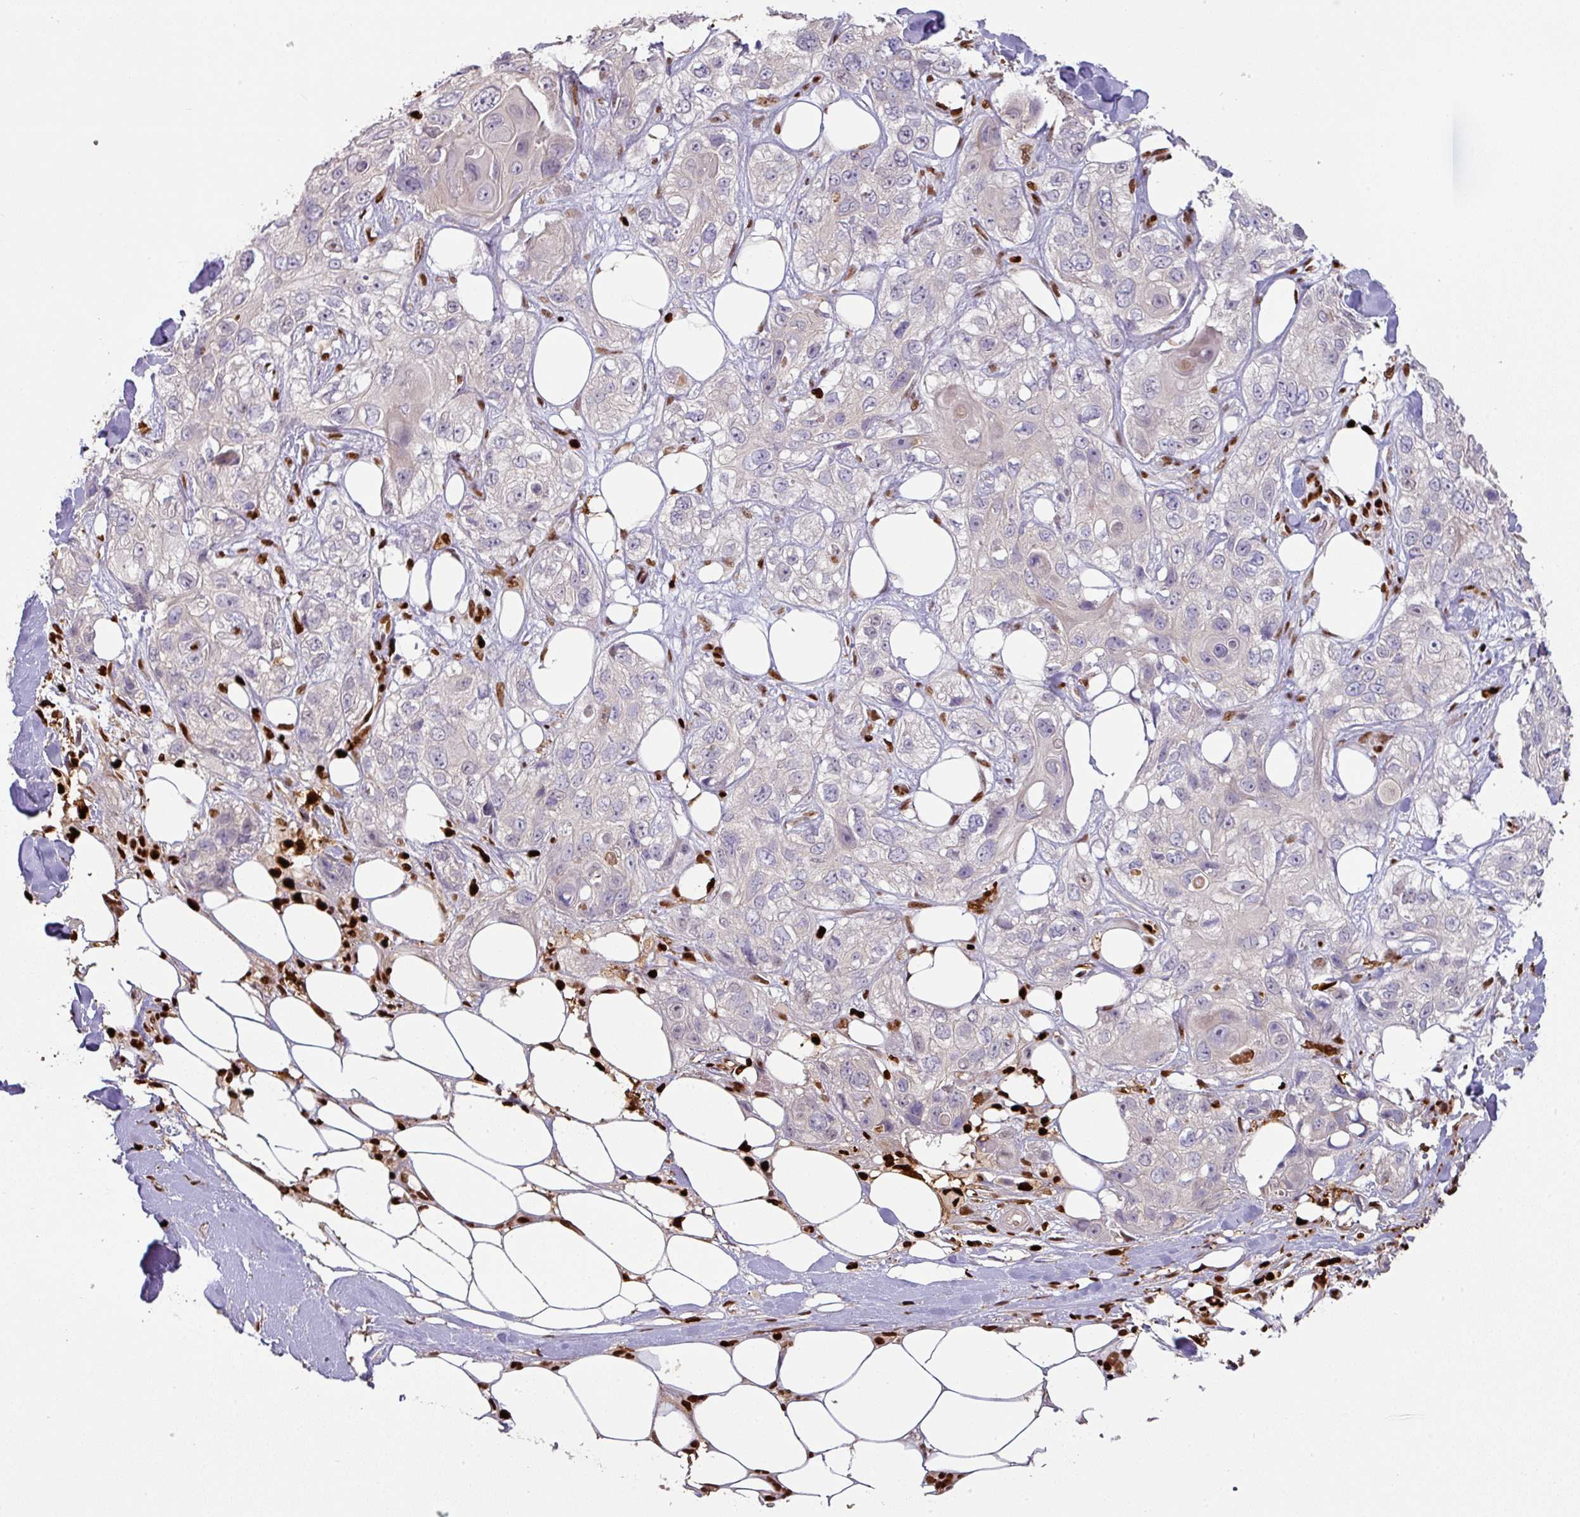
{"staining": {"intensity": "negative", "quantity": "none", "location": "none"}, "tissue": "skin cancer", "cell_type": "Tumor cells", "image_type": "cancer", "snomed": [{"axis": "morphology", "description": "Normal tissue, NOS"}, {"axis": "morphology", "description": "Squamous cell carcinoma, NOS"}, {"axis": "topography", "description": "Skin"}], "caption": "This is a image of immunohistochemistry staining of squamous cell carcinoma (skin), which shows no staining in tumor cells.", "gene": "SAMHD1", "patient": {"sex": "male", "age": 72}}